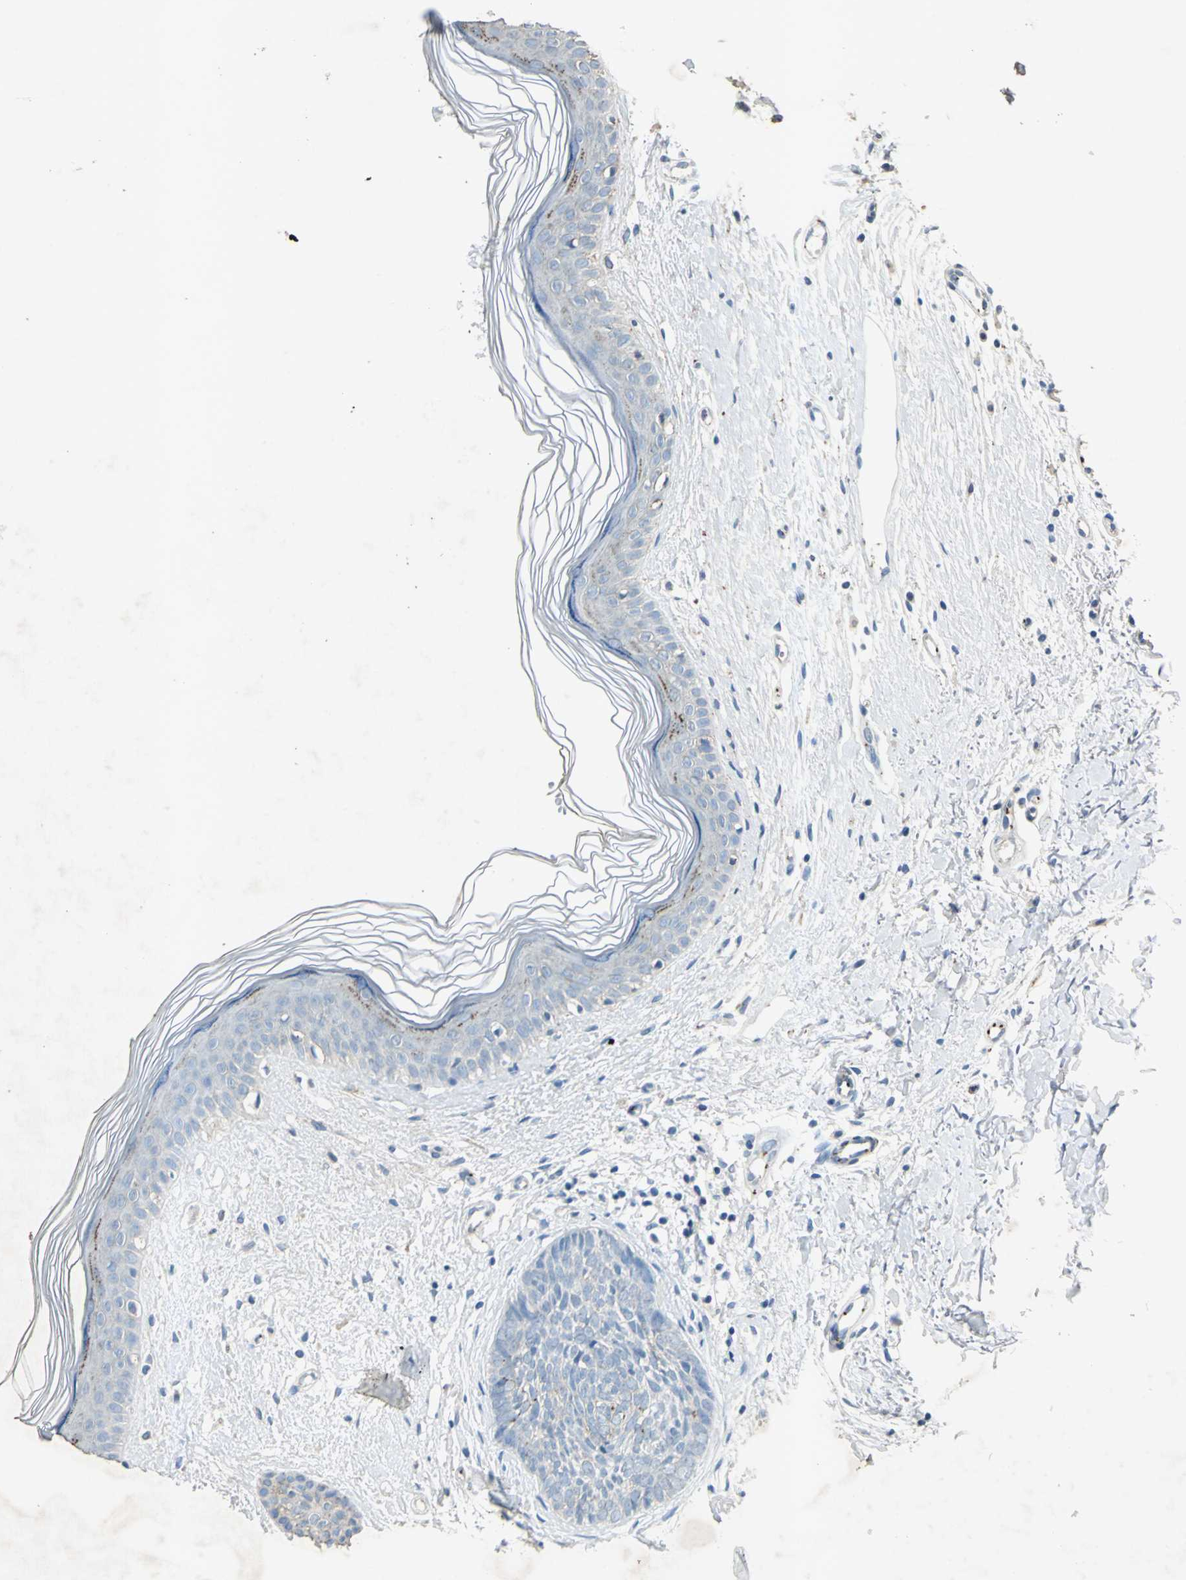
{"staining": {"intensity": "negative", "quantity": "none", "location": "none"}, "tissue": "skin cancer", "cell_type": "Tumor cells", "image_type": "cancer", "snomed": [{"axis": "morphology", "description": "Normal tissue, NOS"}, {"axis": "morphology", "description": "Basal cell carcinoma"}, {"axis": "topography", "description": "Skin"}], "caption": "An image of human basal cell carcinoma (skin) is negative for staining in tumor cells.", "gene": "CAMK2B", "patient": {"sex": "female", "age": 61}}